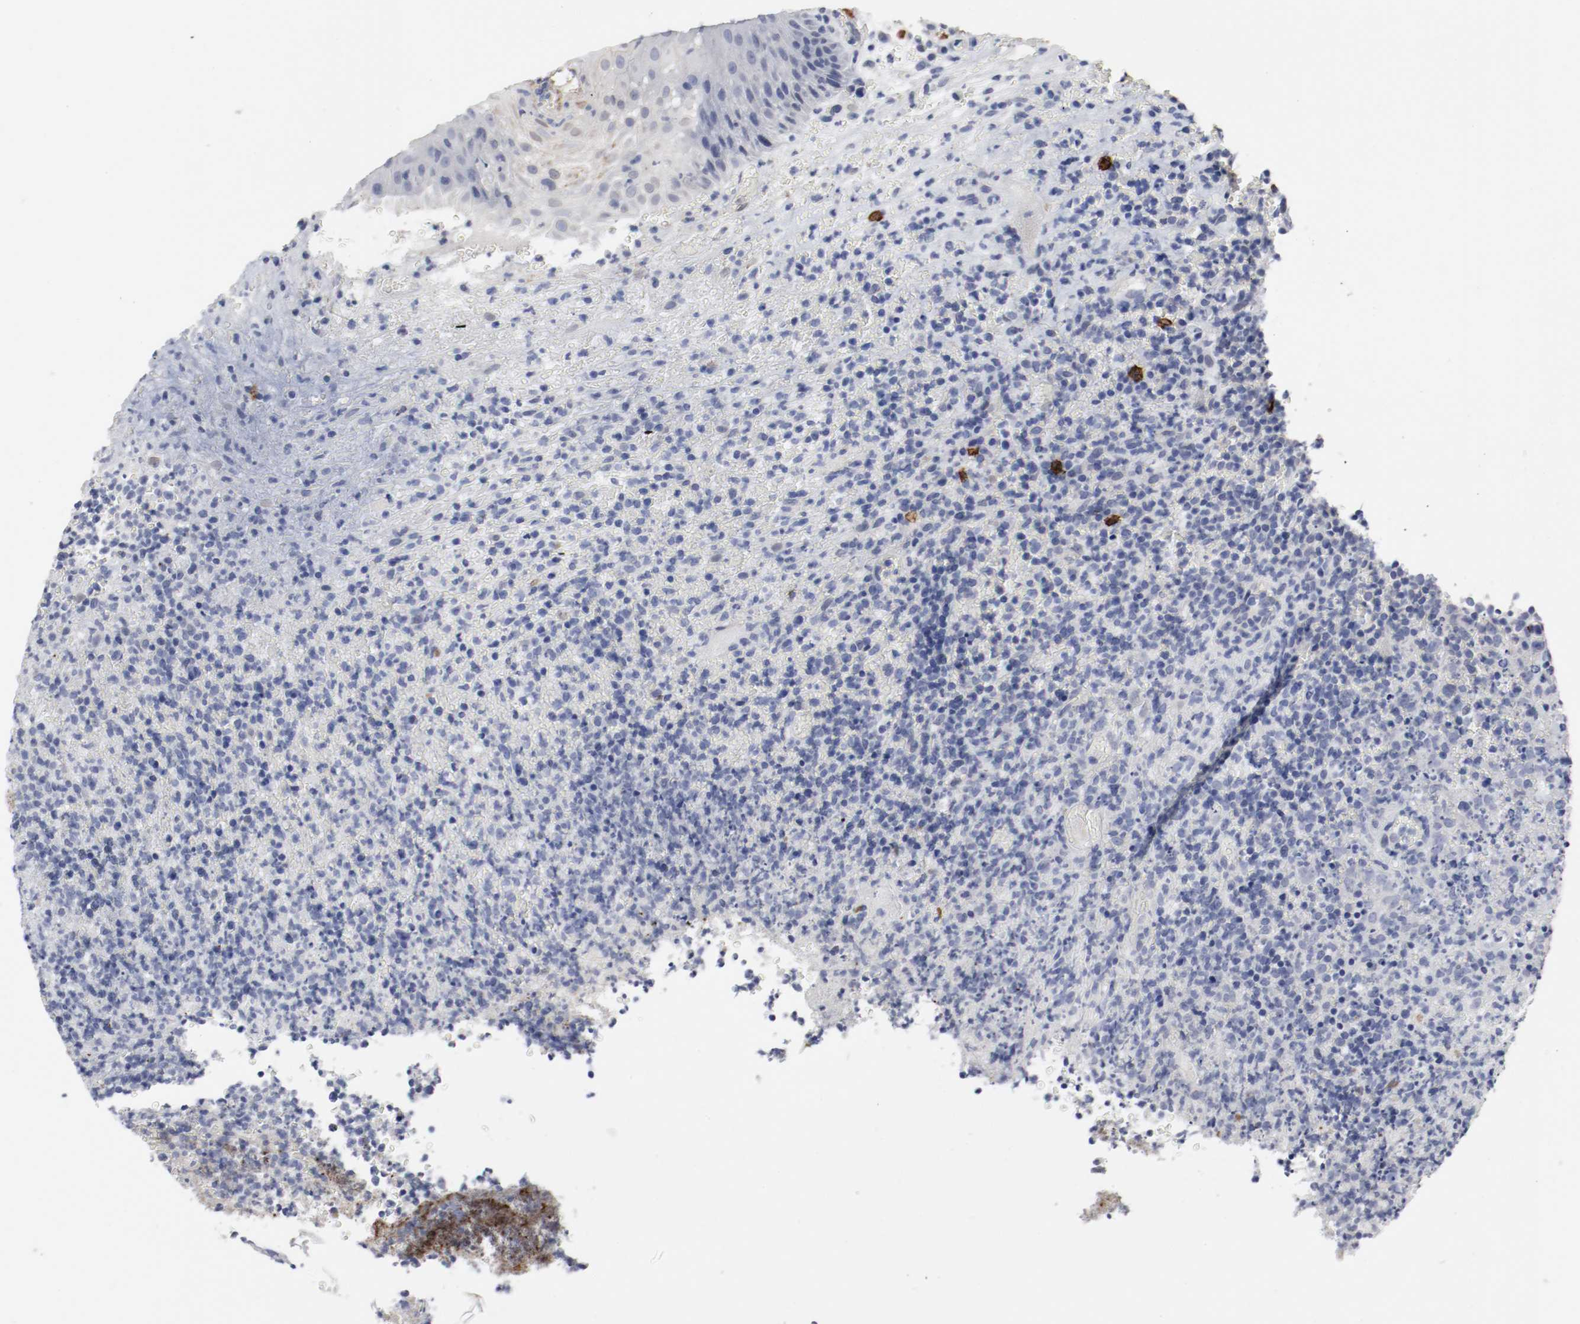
{"staining": {"intensity": "negative", "quantity": "none", "location": "none"}, "tissue": "lymphoma", "cell_type": "Tumor cells", "image_type": "cancer", "snomed": [{"axis": "morphology", "description": "Malignant lymphoma, non-Hodgkin's type, High grade"}, {"axis": "topography", "description": "Tonsil"}], "caption": "High magnification brightfield microscopy of malignant lymphoma, non-Hodgkin's type (high-grade) stained with DAB (3,3'-diaminobenzidine) (brown) and counterstained with hematoxylin (blue): tumor cells show no significant expression.", "gene": "KIT", "patient": {"sex": "female", "age": 36}}